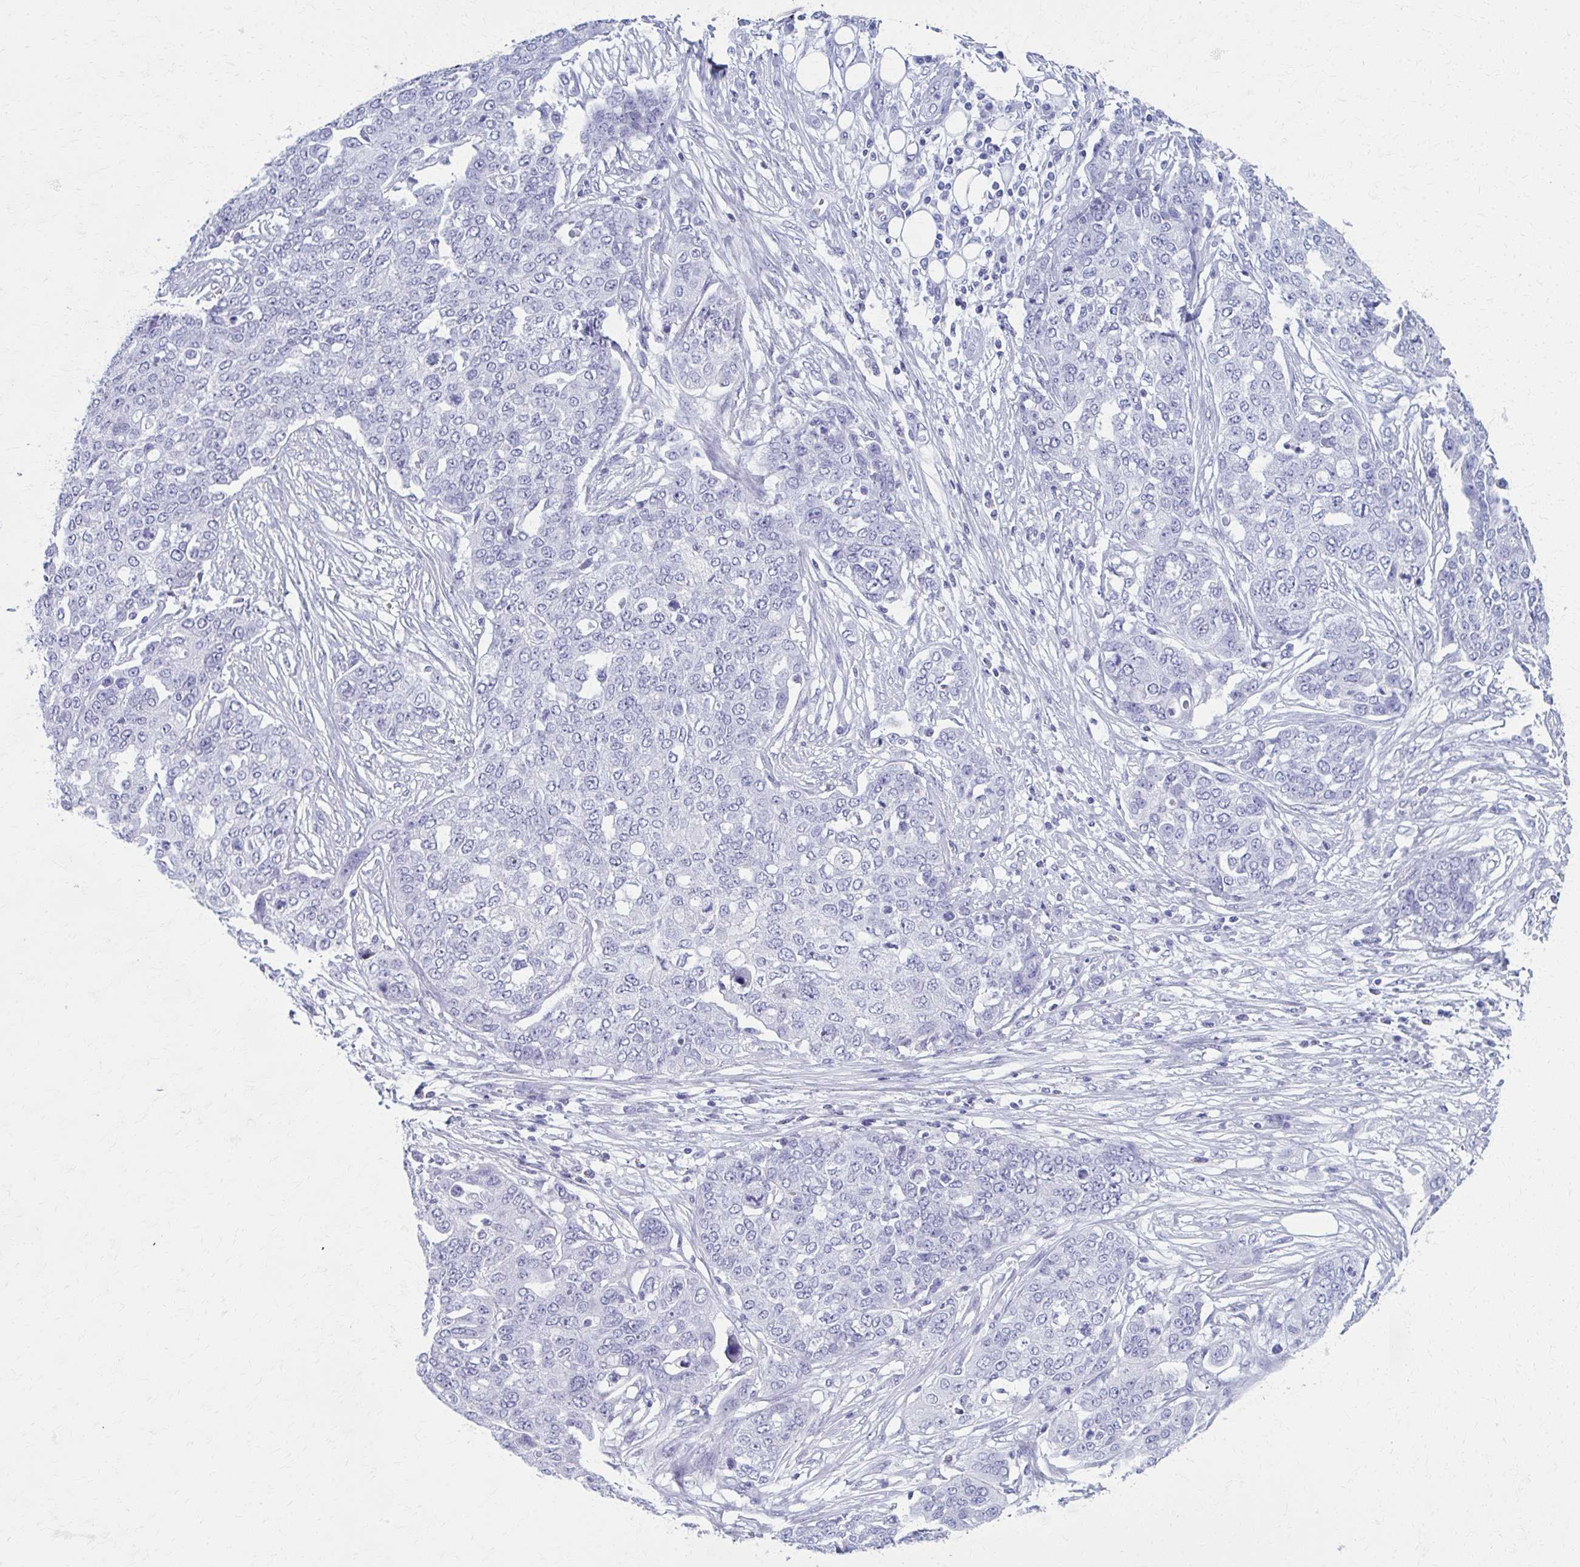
{"staining": {"intensity": "negative", "quantity": "none", "location": "none"}, "tissue": "ovarian cancer", "cell_type": "Tumor cells", "image_type": "cancer", "snomed": [{"axis": "morphology", "description": "Cystadenocarcinoma, serous, NOS"}, {"axis": "topography", "description": "Soft tissue"}, {"axis": "topography", "description": "Ovary"}], "caption": "A histopathology image of ovarian cancer stained for a protein shows no brown staining in tumor cells. (DAB (3,3'-diaminobenzidine) immunohistochemistry with hematoxylin counter stain).", "gene": "MPLKIP", "patient": {"sex": "female", "age": 57}}